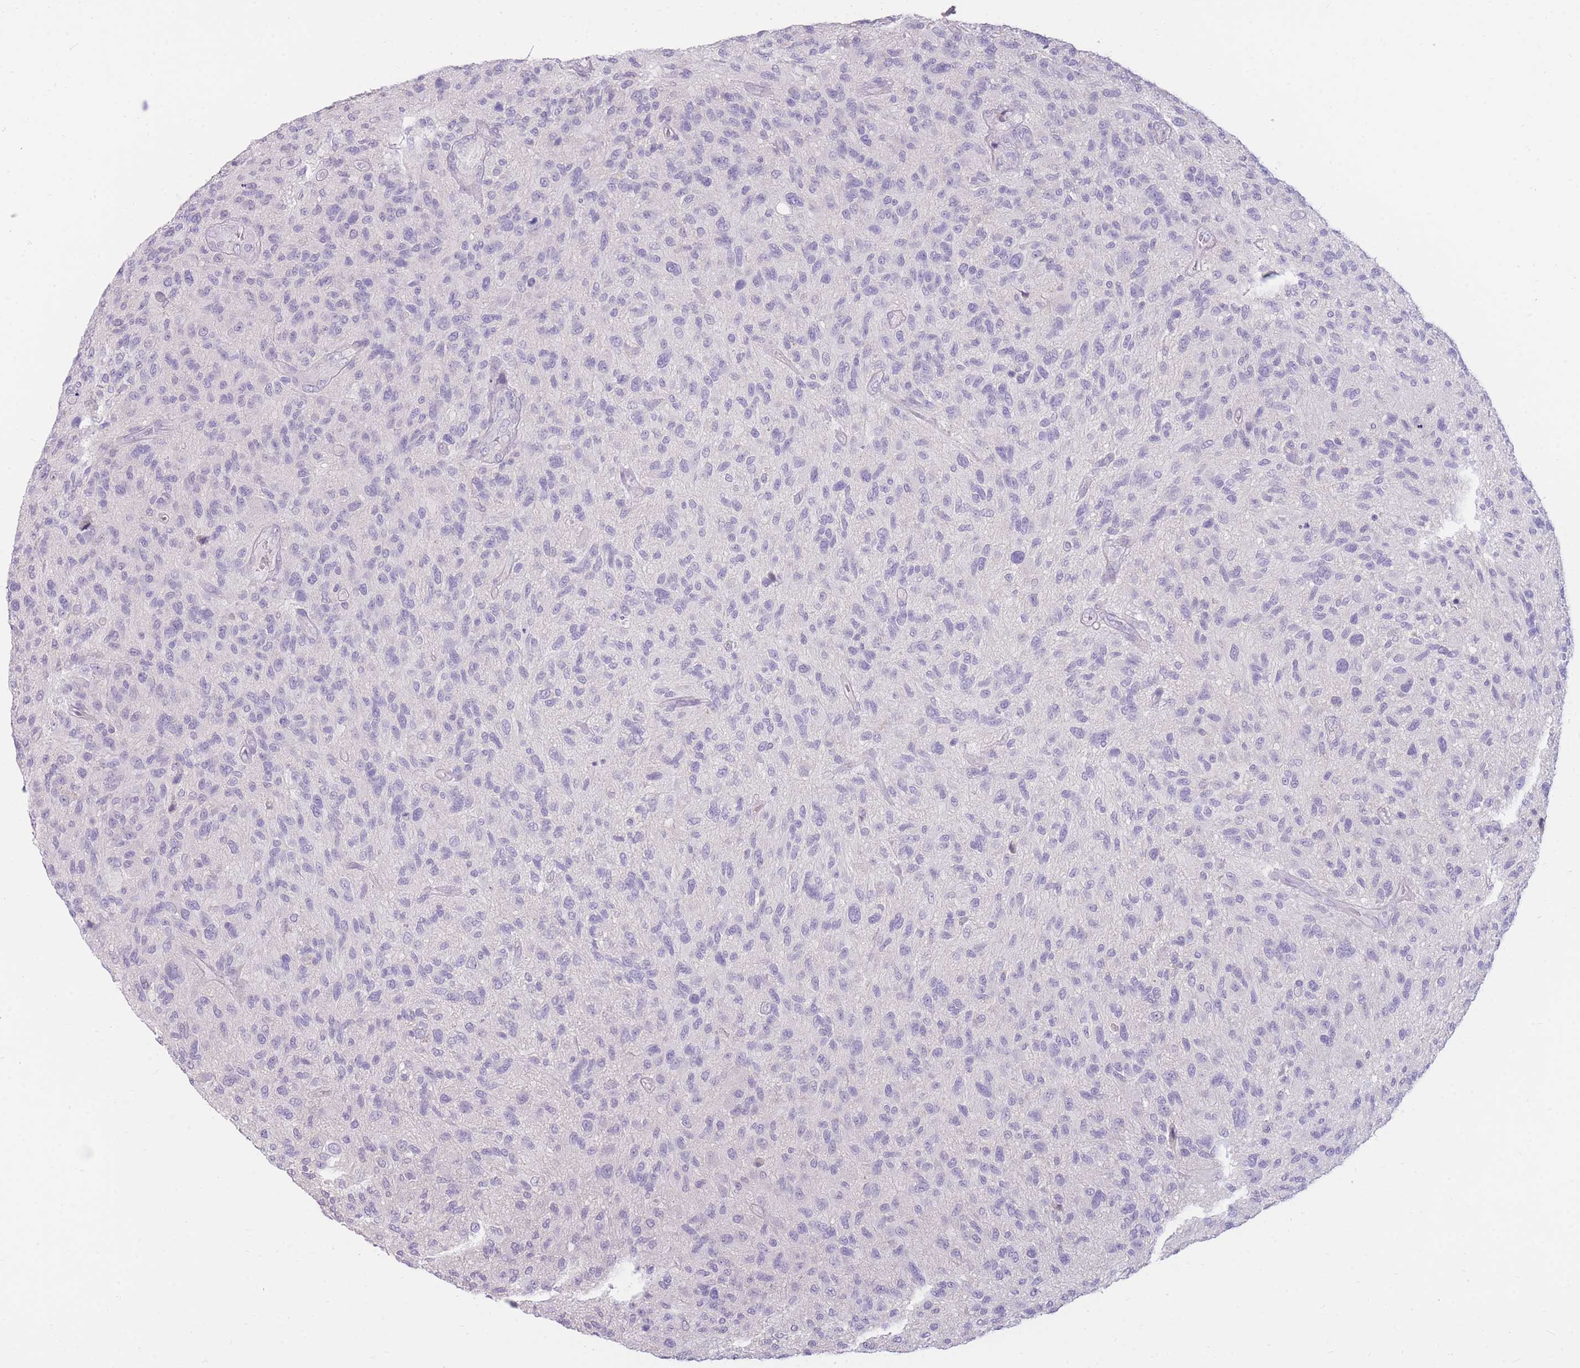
{"staining": {"intensity": "negative", "quantity": "none", "location": "none"}, "tissue": "glioma", "cell_type": "Tumor cells", "image_type": "cancer", "snomed": [{"axis": "morphology", "description": "Glioma, malignant, High grade"}, {"axis": "topography", "description": "Brain"}], "caption": "IHC photomicrograph of neoplastic tissue: high-grade glioma (malignant) stained with DAB reveals no significant protein expression in tumor cells. (DAB IHC, high magnification).", "gene": "TPSD1", "patient": {"sex": "male", "age": 47}}